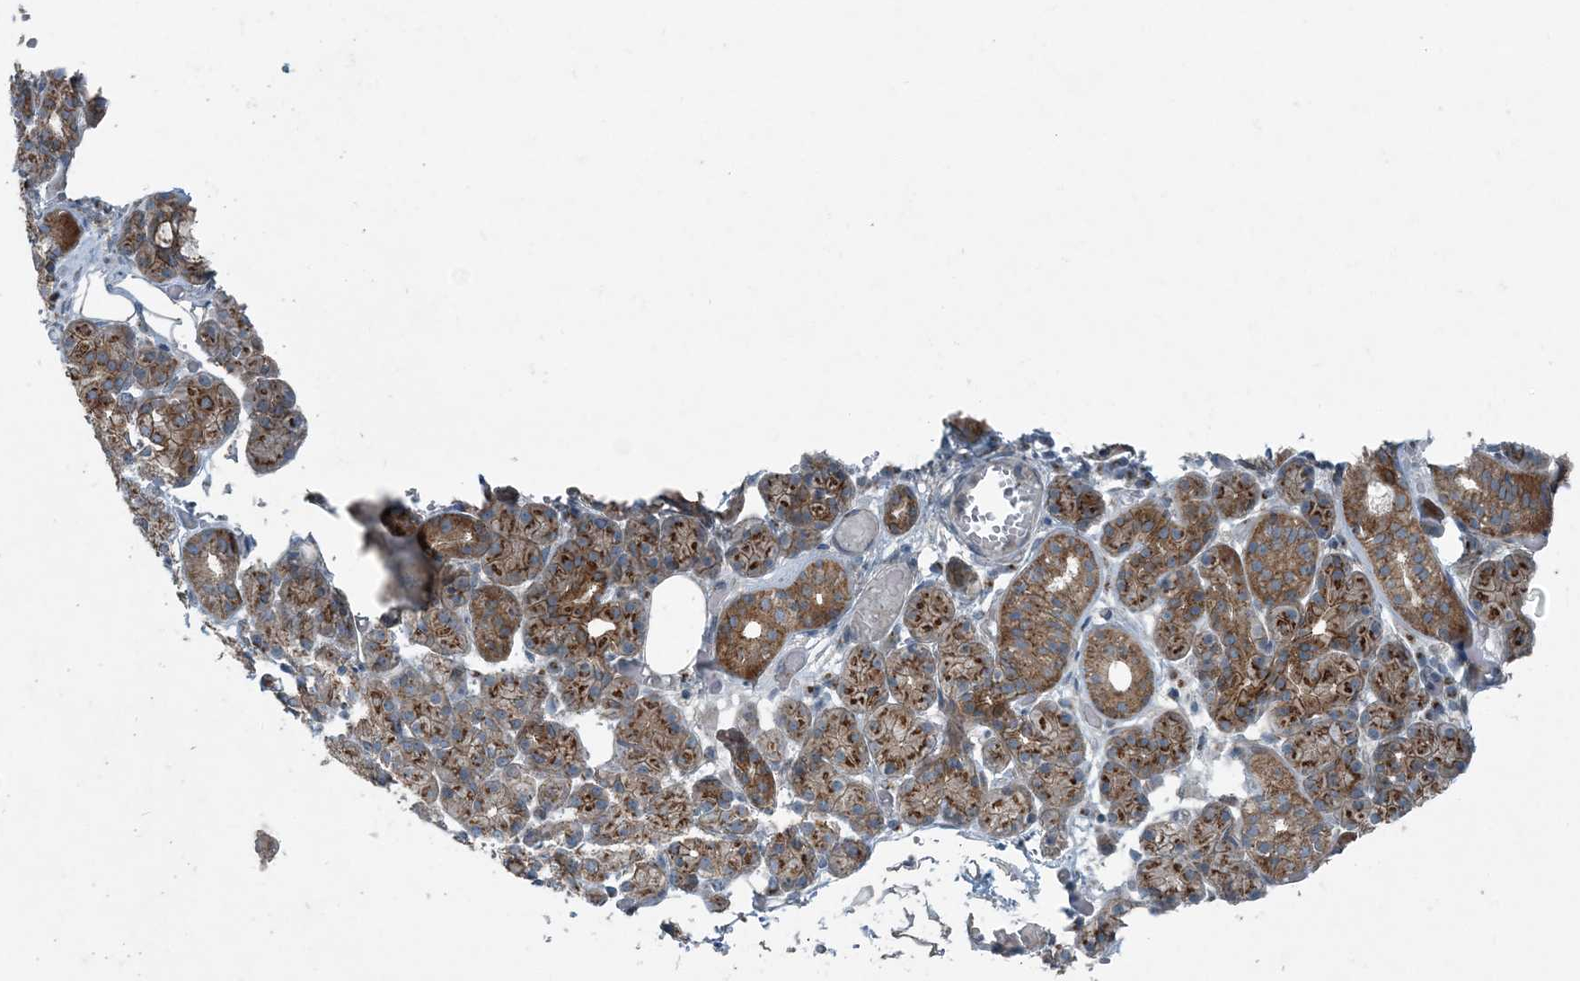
{"staining": {"intensity": "moderate", "quantity": ">75%", "location": "cytoplasmic/membranous"}, "tissue": "salivary gland", "cell_type": "Glandular cells", "image_type": "normal", "snomed": [{"axis": "morphology", "description": "Normal tissue, NOS"}, {"axis": "topography", "description": "Salivary gland"}], "caption": "Brown immunohistochemical staining in unremarkable salivary gland exhibits moderate cytoplasmic/membranous expression in approximately >75% of glandular cells.", "gene": "GCC2", "patient": {"sex": "male", "age": 63}}